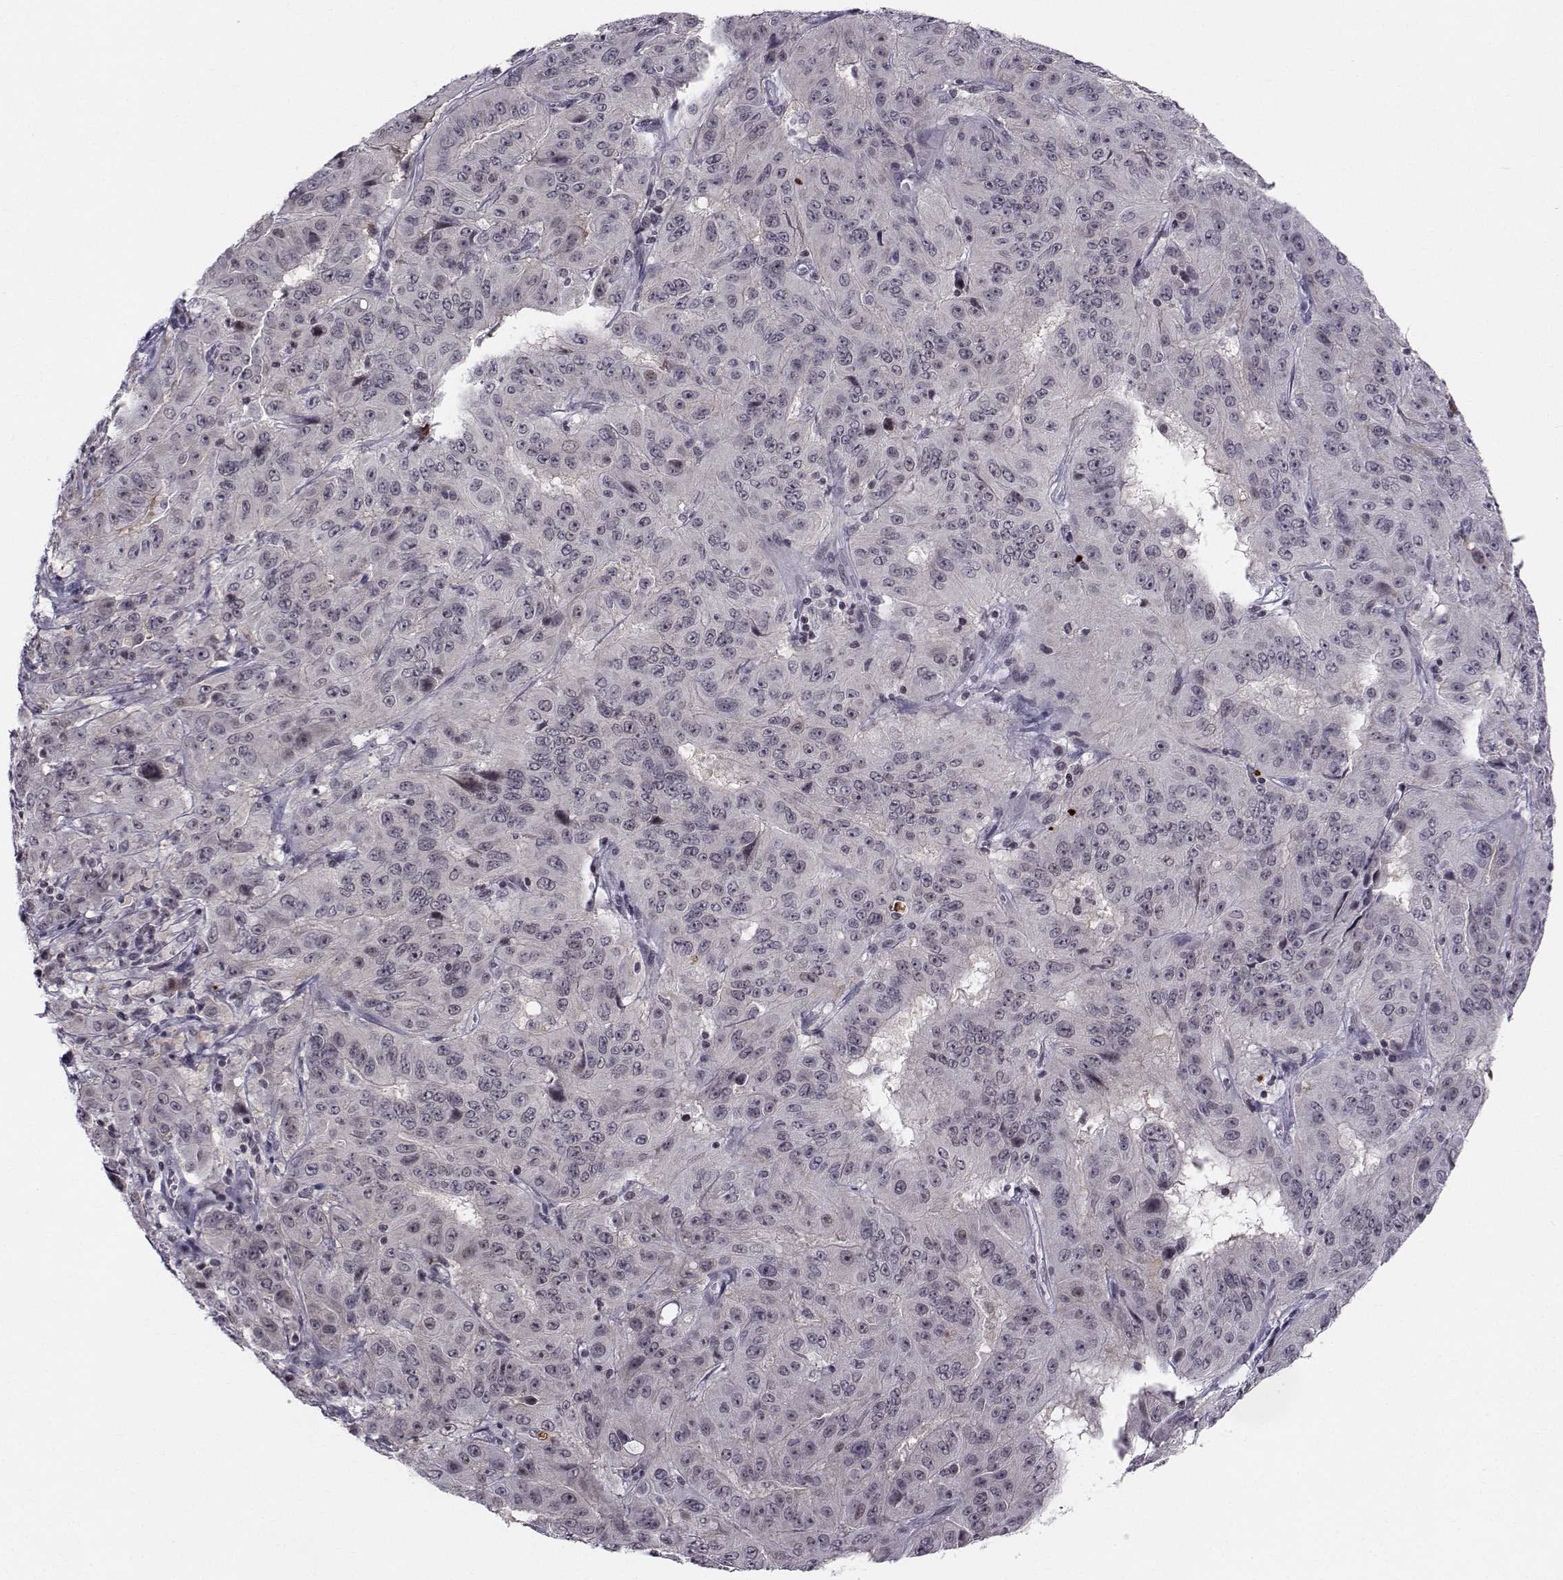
{"staining": {"intensity": "negative", "quantity": "none", "location": "none"}, "tissue": "pancreatic cancer", "cell_type": "Tumor cells", "image_type": "cancer", "snomed": [{"axis": "morphology", "description": "Adenocarcinoma, NOS"}, {"axis": "topography", "description": "Pancreas"}], "caption": "Tumor cells are negative for brown protein staining in pancreatic cancer (adenocarcinoma).", "gene": "MARCHF4", "patient": {"sex": "male", "age": 63}}